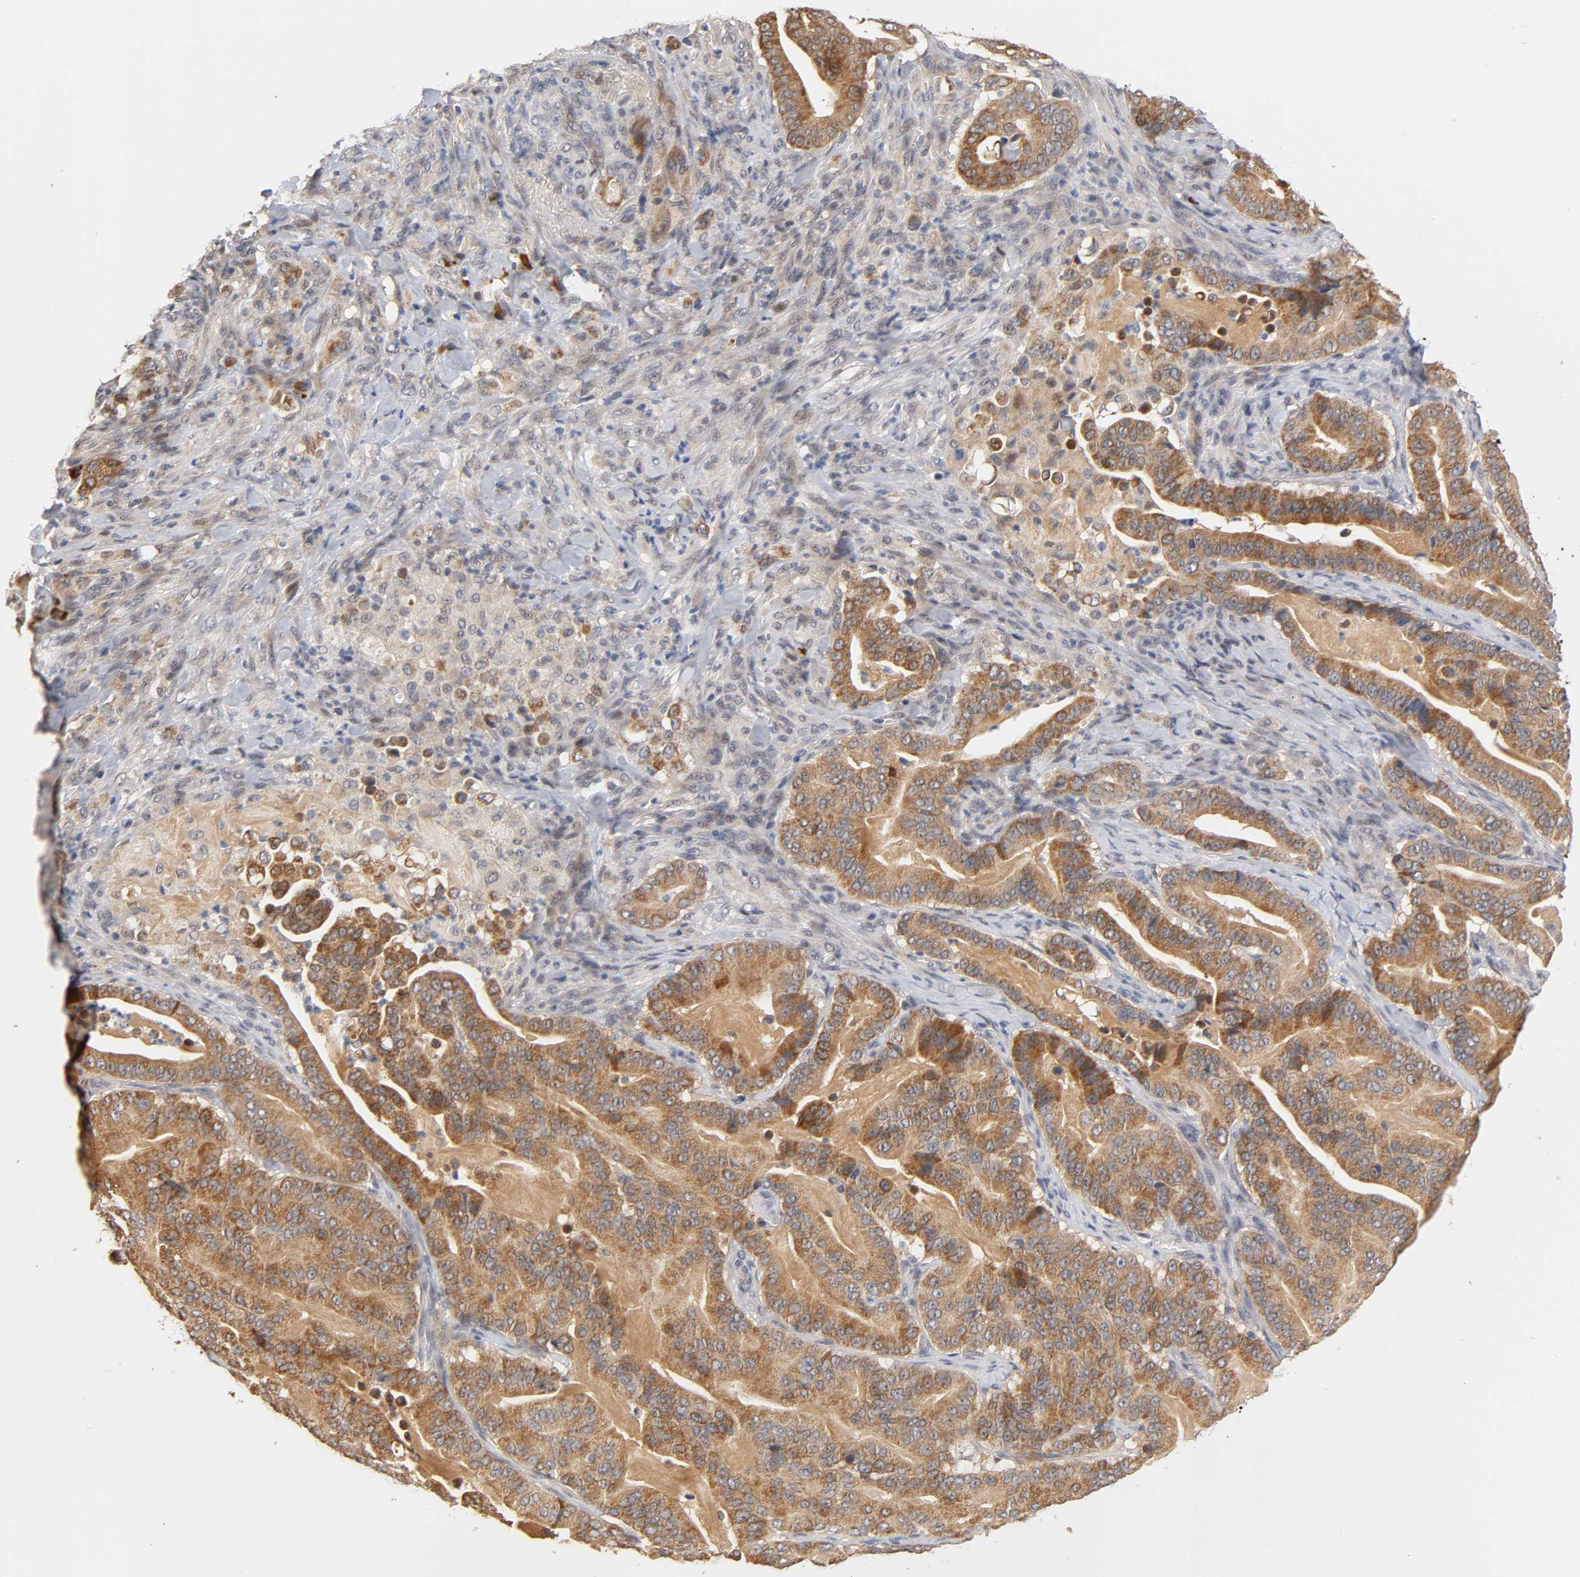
{"staining": {"intensity": "strong", "quantity": ">75%", "location": "cytoplasmic/membranous"}, "tissue": "pancreatic cancer", "cell_type": "Tumor cells", "image_type": "cancer", "snomed": [{"axis": "morphology", "description": "Adenocarcinoma, NOS"}, {"axis": "topography", "description": "Pancreas"}], "caption": "Protein expression analysis of human pancreatic adenocarcinoma reveals strong cytoplasmic/membranous staining in about >75% of tumor cells.", "gene": "GSTZ1", "patient": {"sex": "male", "age": 63}}